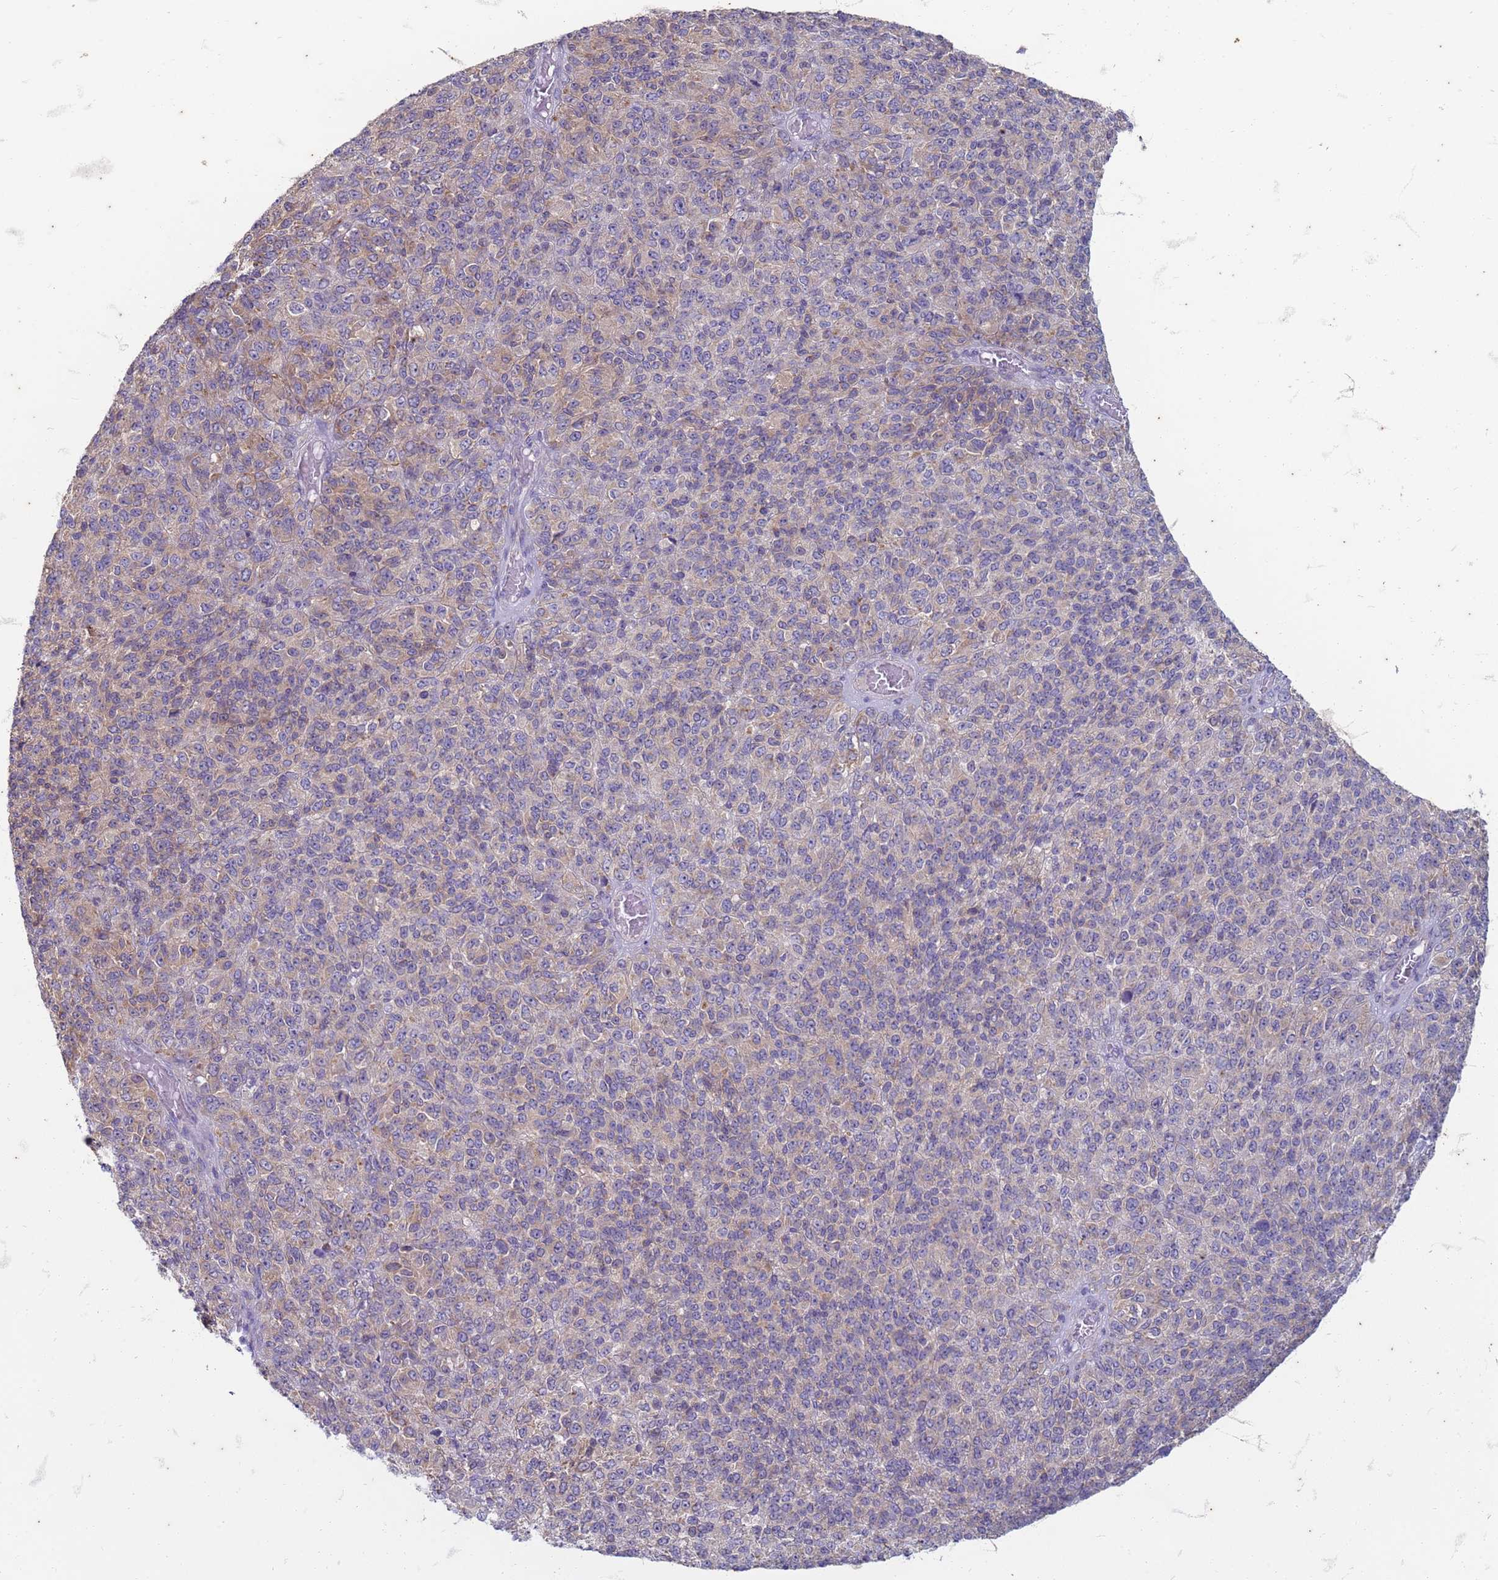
{"staining": {"intensity": "weak", "quantity": "25%-75%", "location": "cytoplasmic/membranous"}, "tissue": "melanoma", "cell_type": "Tumor cells", "image_type": "cancer", "snomed": [{"axis": "morphology", "description": "Malignant melanoma, Metastatic site"}, {"axis": "topography", "description": "Brain"}], "caption": "Protein staining of malignant melanoma (metastatic site) tissue demonstrates weak cytoplasmic/membranous staining in approximately 25%-75% of tumor cells.", "gene": "SUCO", "patient": {"sex": "female", "age": 56}}